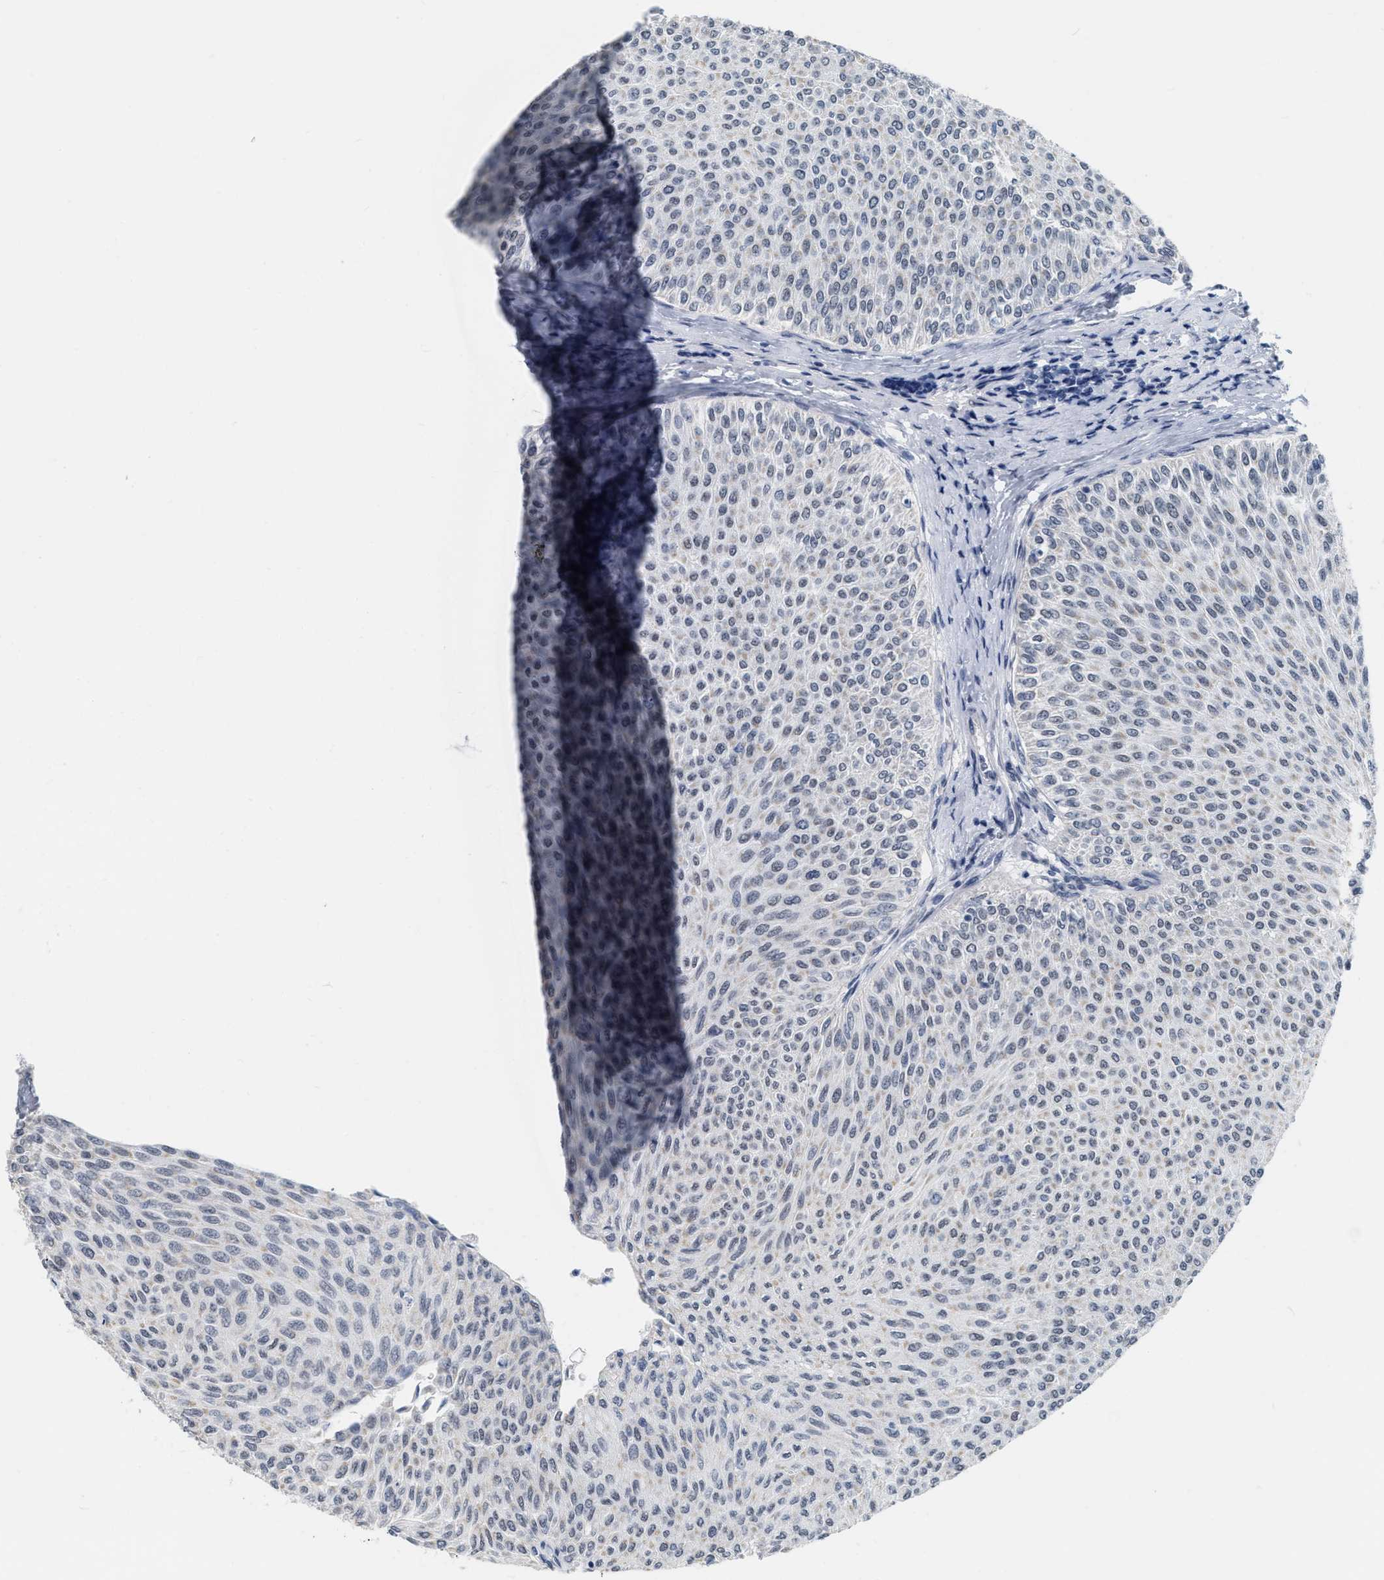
{"staining": {"intensity": "weak", "quantity": "<25%", "location": "cytoplasmic/membranous"}, "tissue": "urothelial cancer", "cell_type": "Tumor cells", "image_type": "cancer", "snomed": [{"axis": "morphology", "description": "Urothelial carcinoma, Low grade"}, {"axis": "topography", "description": "Urinary bladder"}], "caption": "This photomicrograph is of urothelial cancer stained with immunohistochemistry to label a protein in brown with the nuclei are counter-stained blue. There is no staining in tumor cells.", "gene": "XIRP1", "patient": {"sex": "male", "age": 78}}